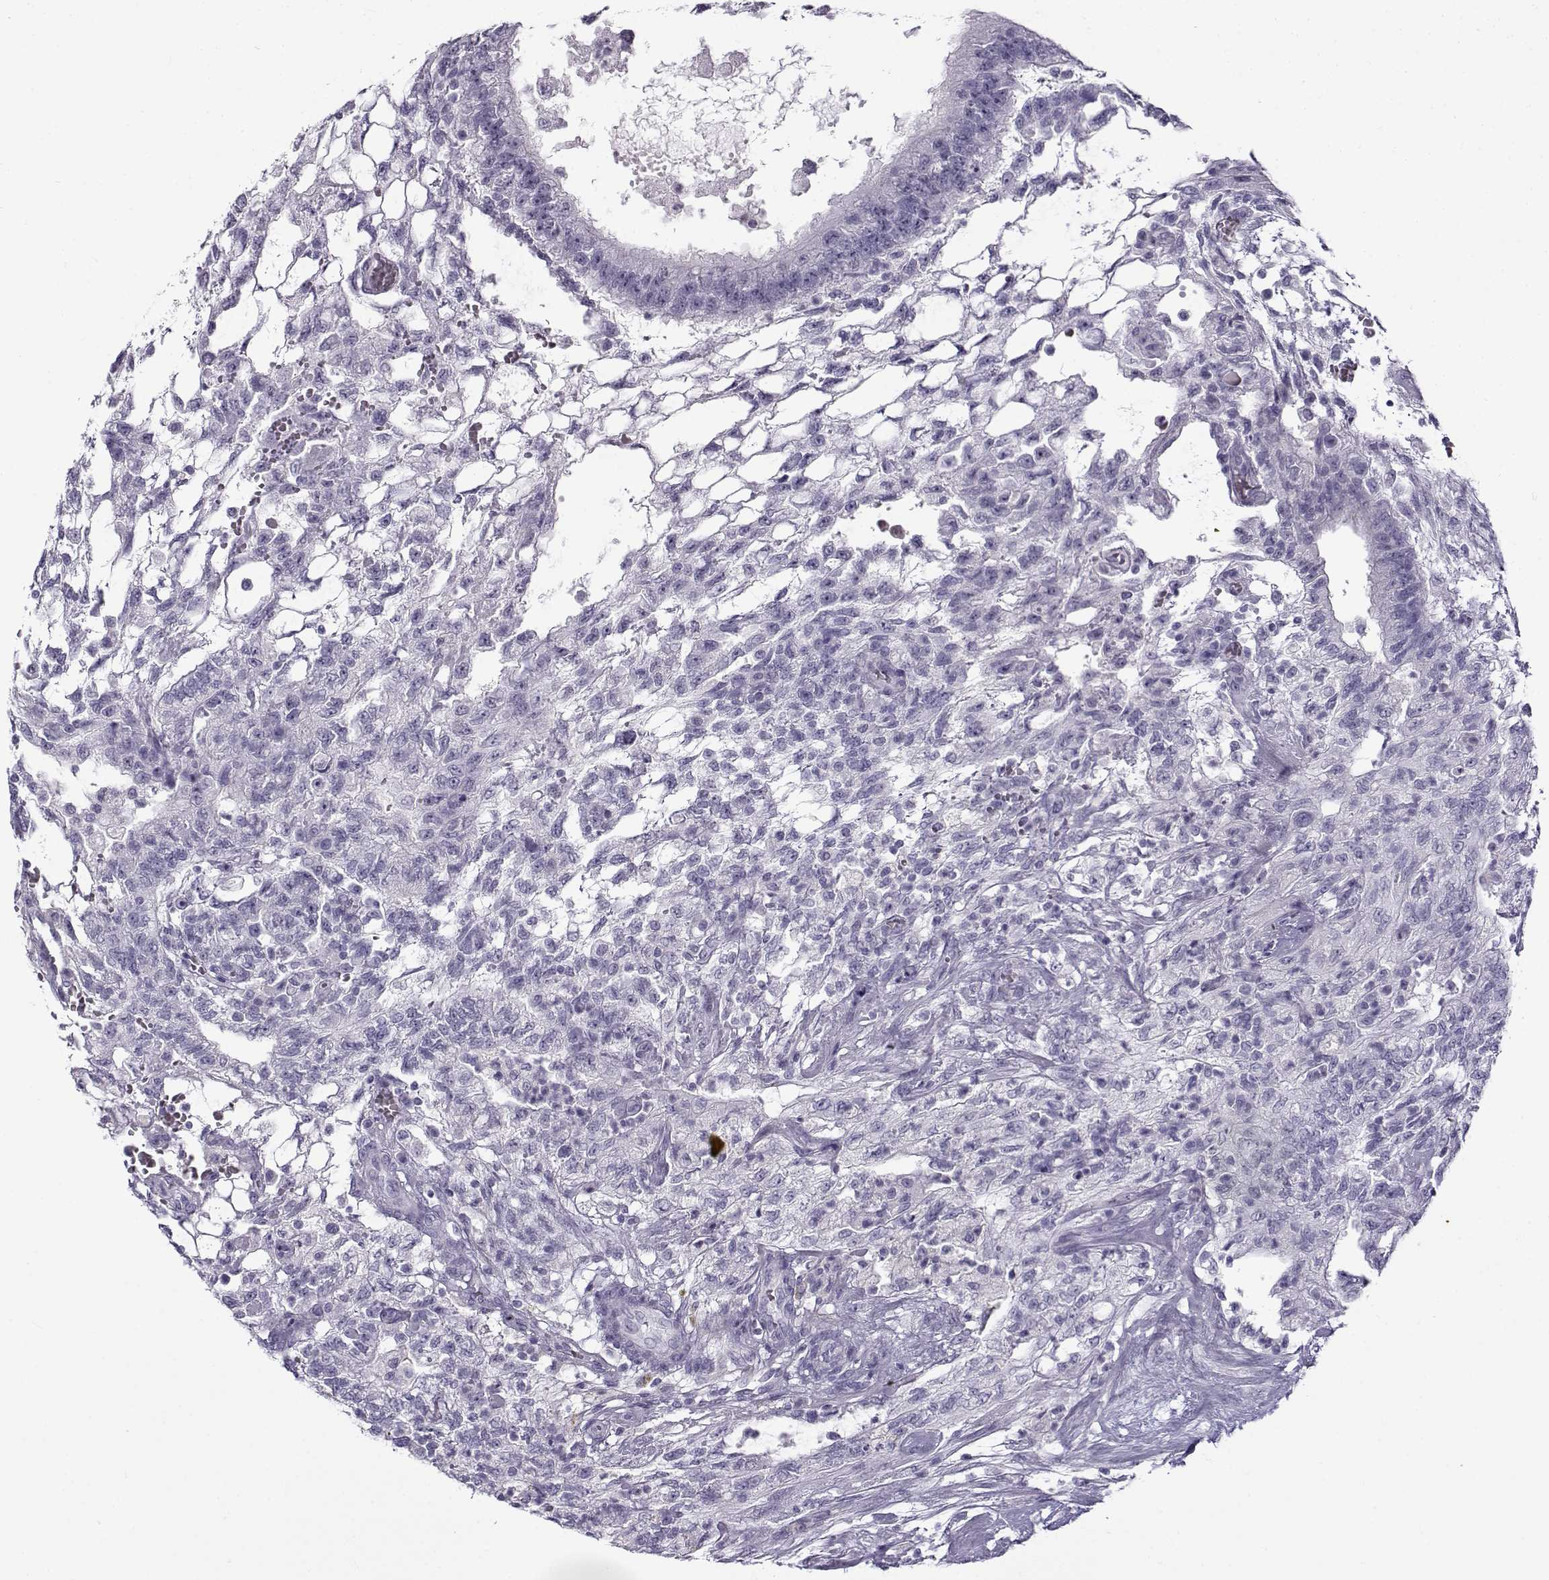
{"staining": {"intensity": "negative", "quantity": "none", "location": "none"}, "tissue": "testis cancer", "cell_type": "Tumor cells", "image_type": "cancer", "snomed": [{"axis": "morphology", "description": "Carcinoma, Embryonal, NOS"}, {"axis": "topography", "description": "Testis"}], "caption": "DAB (3,3'-diaminobenzidine) immunohistochemical staining of testis cancer (embryonal carcinoma) reveals no significant expression in tumor cells.", "gene": "GTSF1L", "patient": {"sex": "male", "age": 32}}